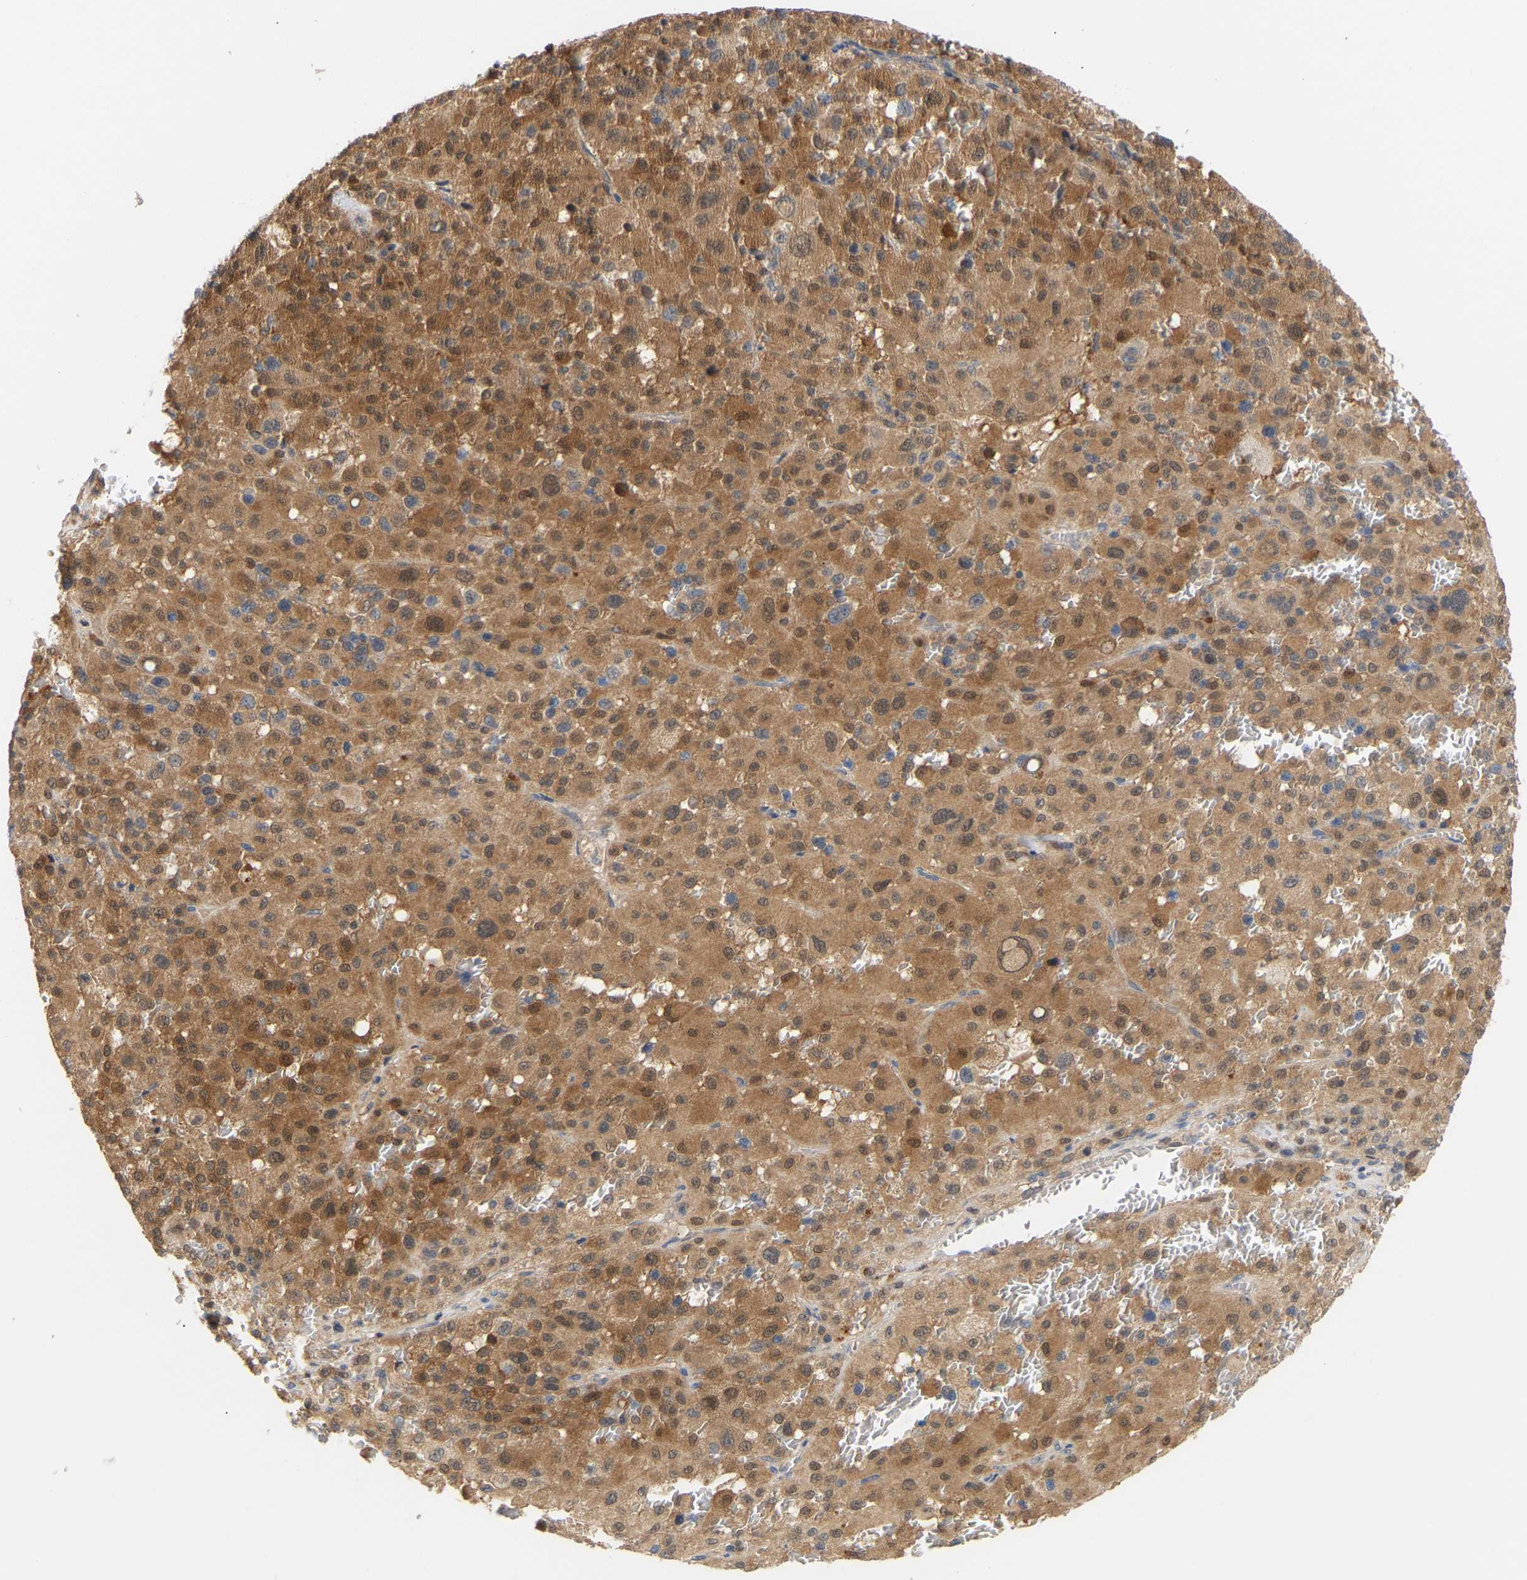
{"staining": {"intensity": "moderate", "quantity": ">75%", "location": "cytoplasmic/membranous,nuclear"}, "tissue": "melanoma", "cell_type": "Tumor cells", "image_type": "cancer", "snomed": [{"axis": "morphology", "description": "Malignant melanoma, Metastatic site"}, {"axis": "topography", "description": "Skin"}], "caption": "Protein analysis of malignant melanoma (metastatic site) tissue demonstrates moderate cytoplasmic/membranous and nuclear expression in about >75% of tumor cells. (DAB IHC, brown staining for protein, blue staining for nuclei).", "gene": "TPMT", "patient": {"sex": "female", "age": 74}}